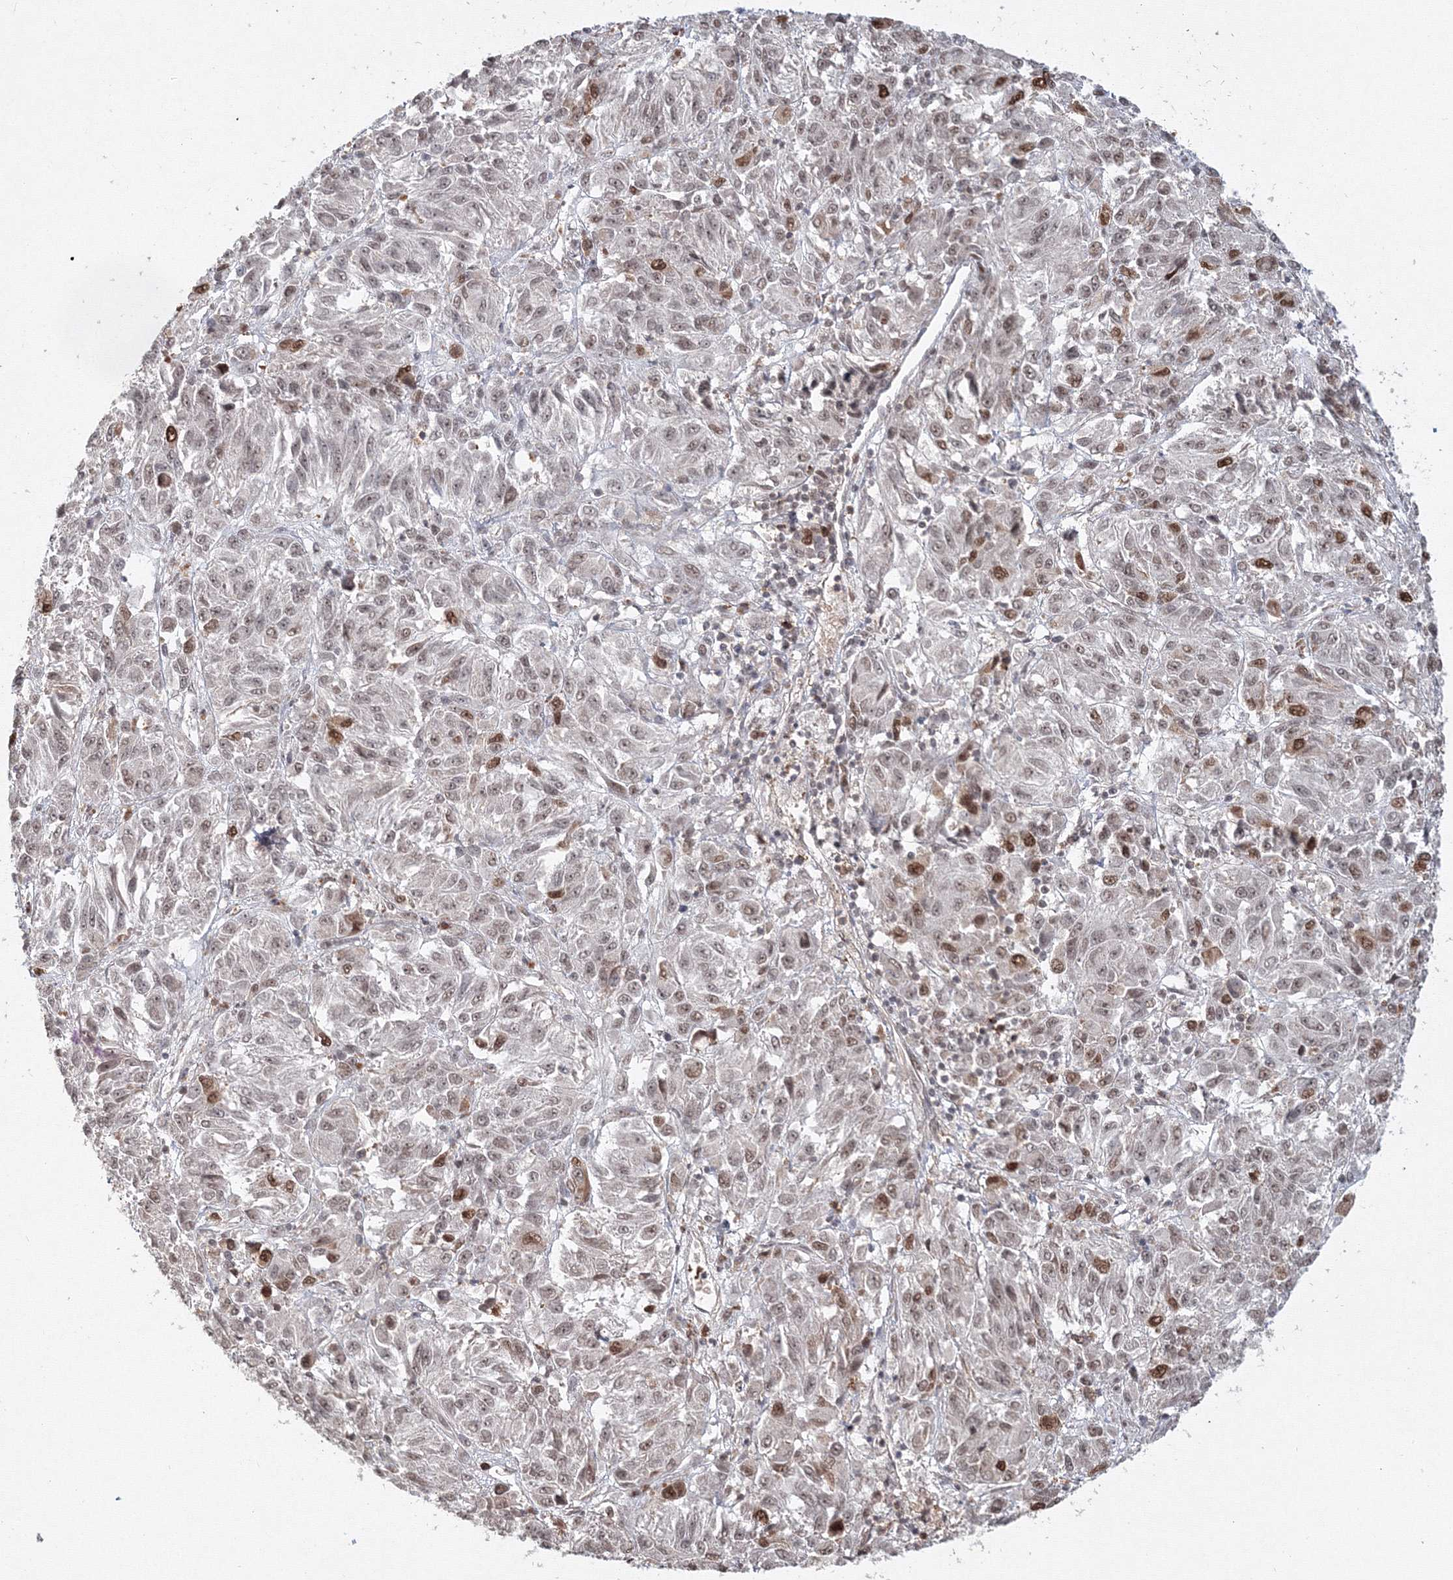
{"staining": {"intensity": "moderate", "quantity": "<25%", "location": "nuclear"}, "tissue": "melanoma", "cell_type": "Tumor cells", "image_type": "cancer", "snomed": [{"axis": "morphology", "description": "Malignant melanoma, Metastatic site"}, {"axis": "topography", "description": "Lung"}], "caption": "Immunohistochemistry photomicrograph of human malignant melanoma (metastatic site) stained for a protein (brown), which demonstrates low levels of moderate nuclear positivity in about <25% of tumor cells.", "gene": "IWS1", "patient": {"sex": "male", "age": 64}}